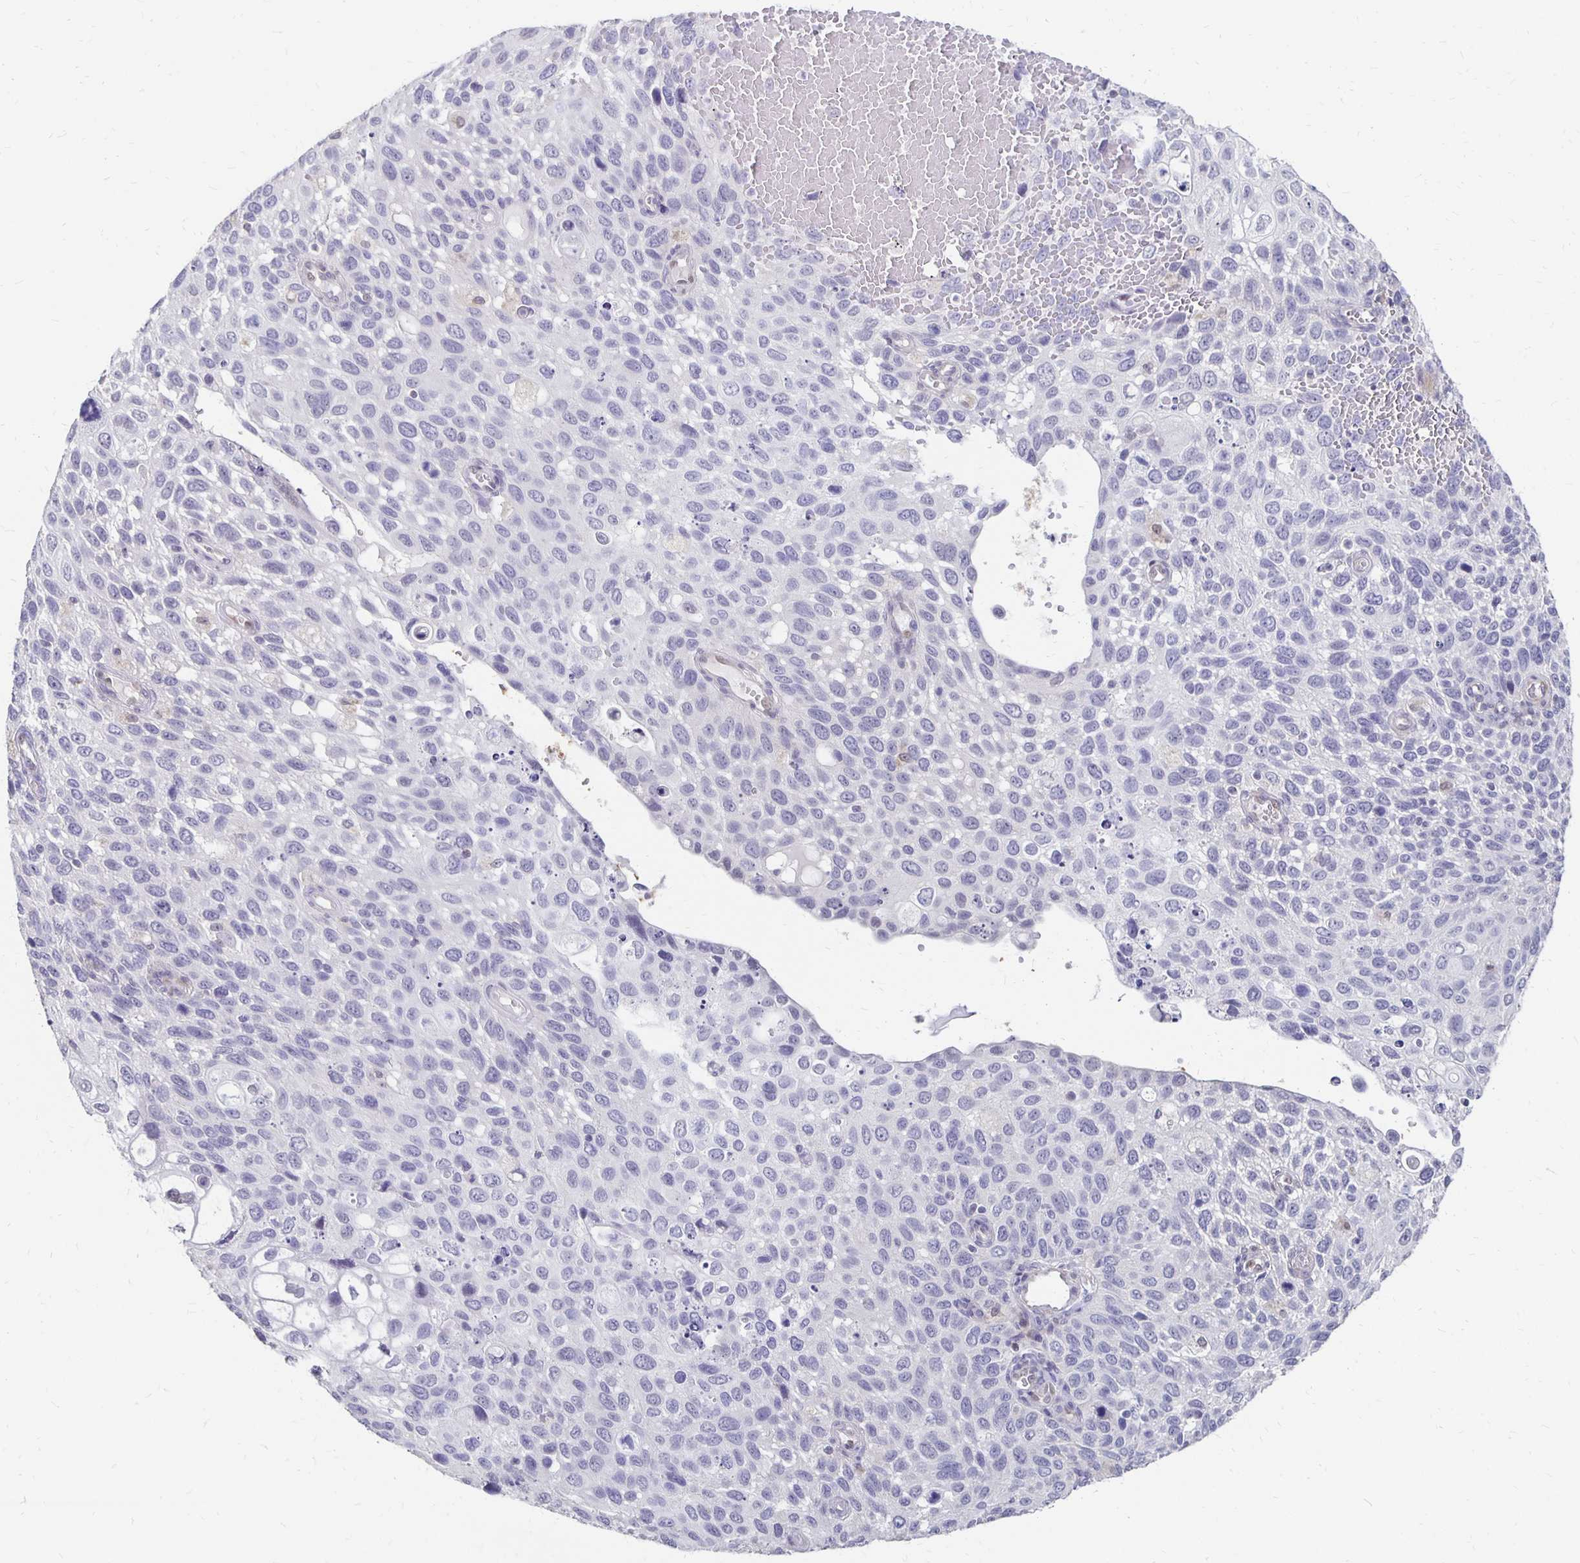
{"staining": {"intensity": "negative", "quantity": "none", "location": "none"}, "tissue": "cervical cancer", "cell_type": "Tumor cells", "image_type": "cancer", "snomed": [{"axis": "morphology", "description": "Squamous cell carcinoma, NOS"}, {"axis": "topography", "description": "Cervix"}], "caption": "High power microscopy histopathology image of an immunohistochemistry photomicrograph of cervical cancer, revealing no significant staining in tumor cells. (Brightfield microscopy of DAB (3,3'-diaminobenzidine) immunohistochemistry at high magnification).", "gene": "ATOSB", "patient": {"sex": "female", "age": 70}}